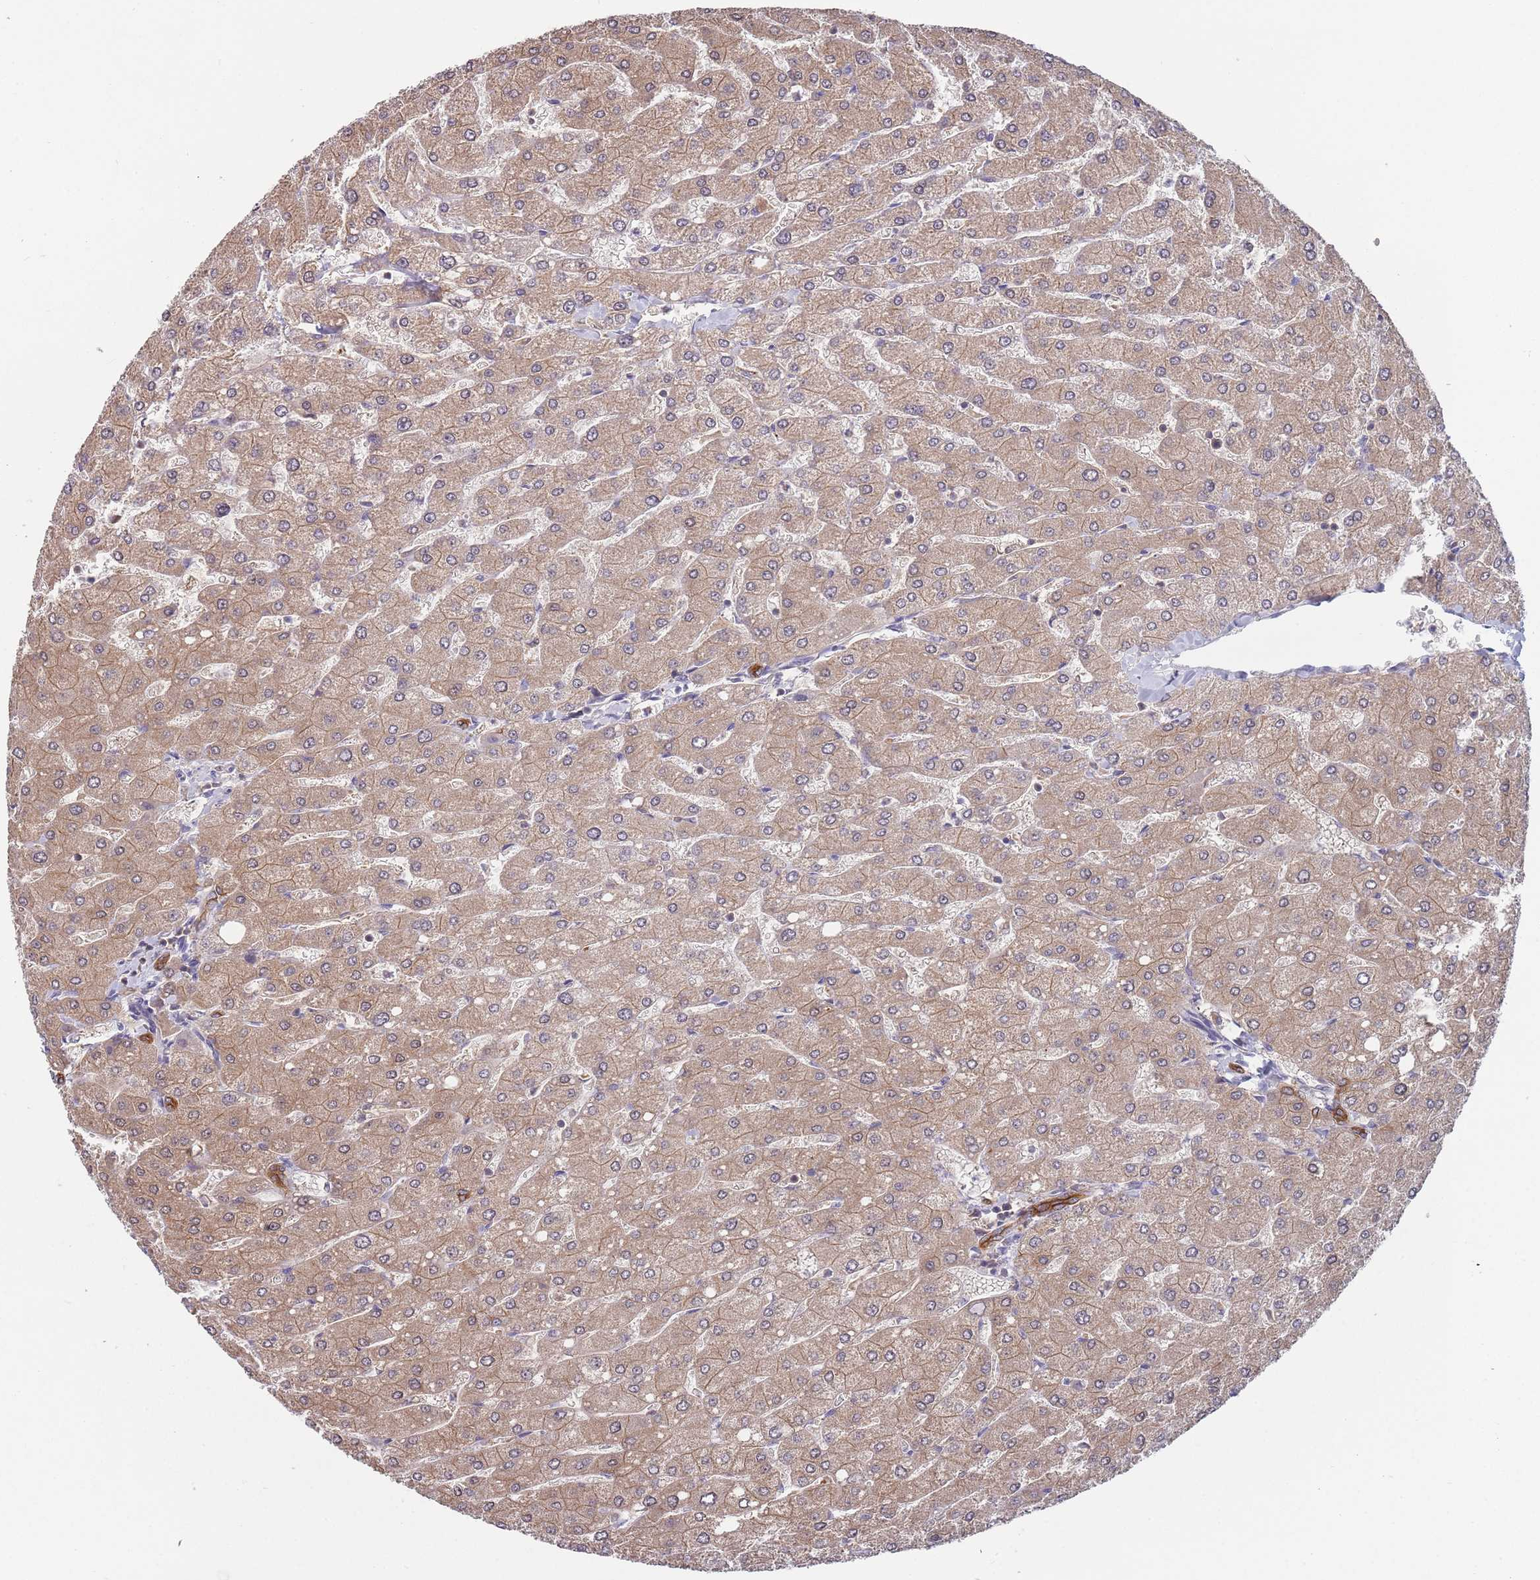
{"staining": {"intensity": "strong", "quantity": ">75%", "location": "cytoplasmic/membranous"}, "tissue": "liver", "cell_type": "Cholangiocytes", "image_type": "normal", "snomed": [{"axis": "morphology", "description": "Normal tissue, NOS"}, {"axis": "topography", "description": "Liver"}], "caption": "Cholangiocytes show high levels of strong cytoplasmic/membranous positivity in about >75% of cells in benign liver. Immunohistochemistry stains the protein of interest in brown and the nuclei are stained blue.", "gene": "GSDMD", "patient": {"sex": "male", "age": 55}}